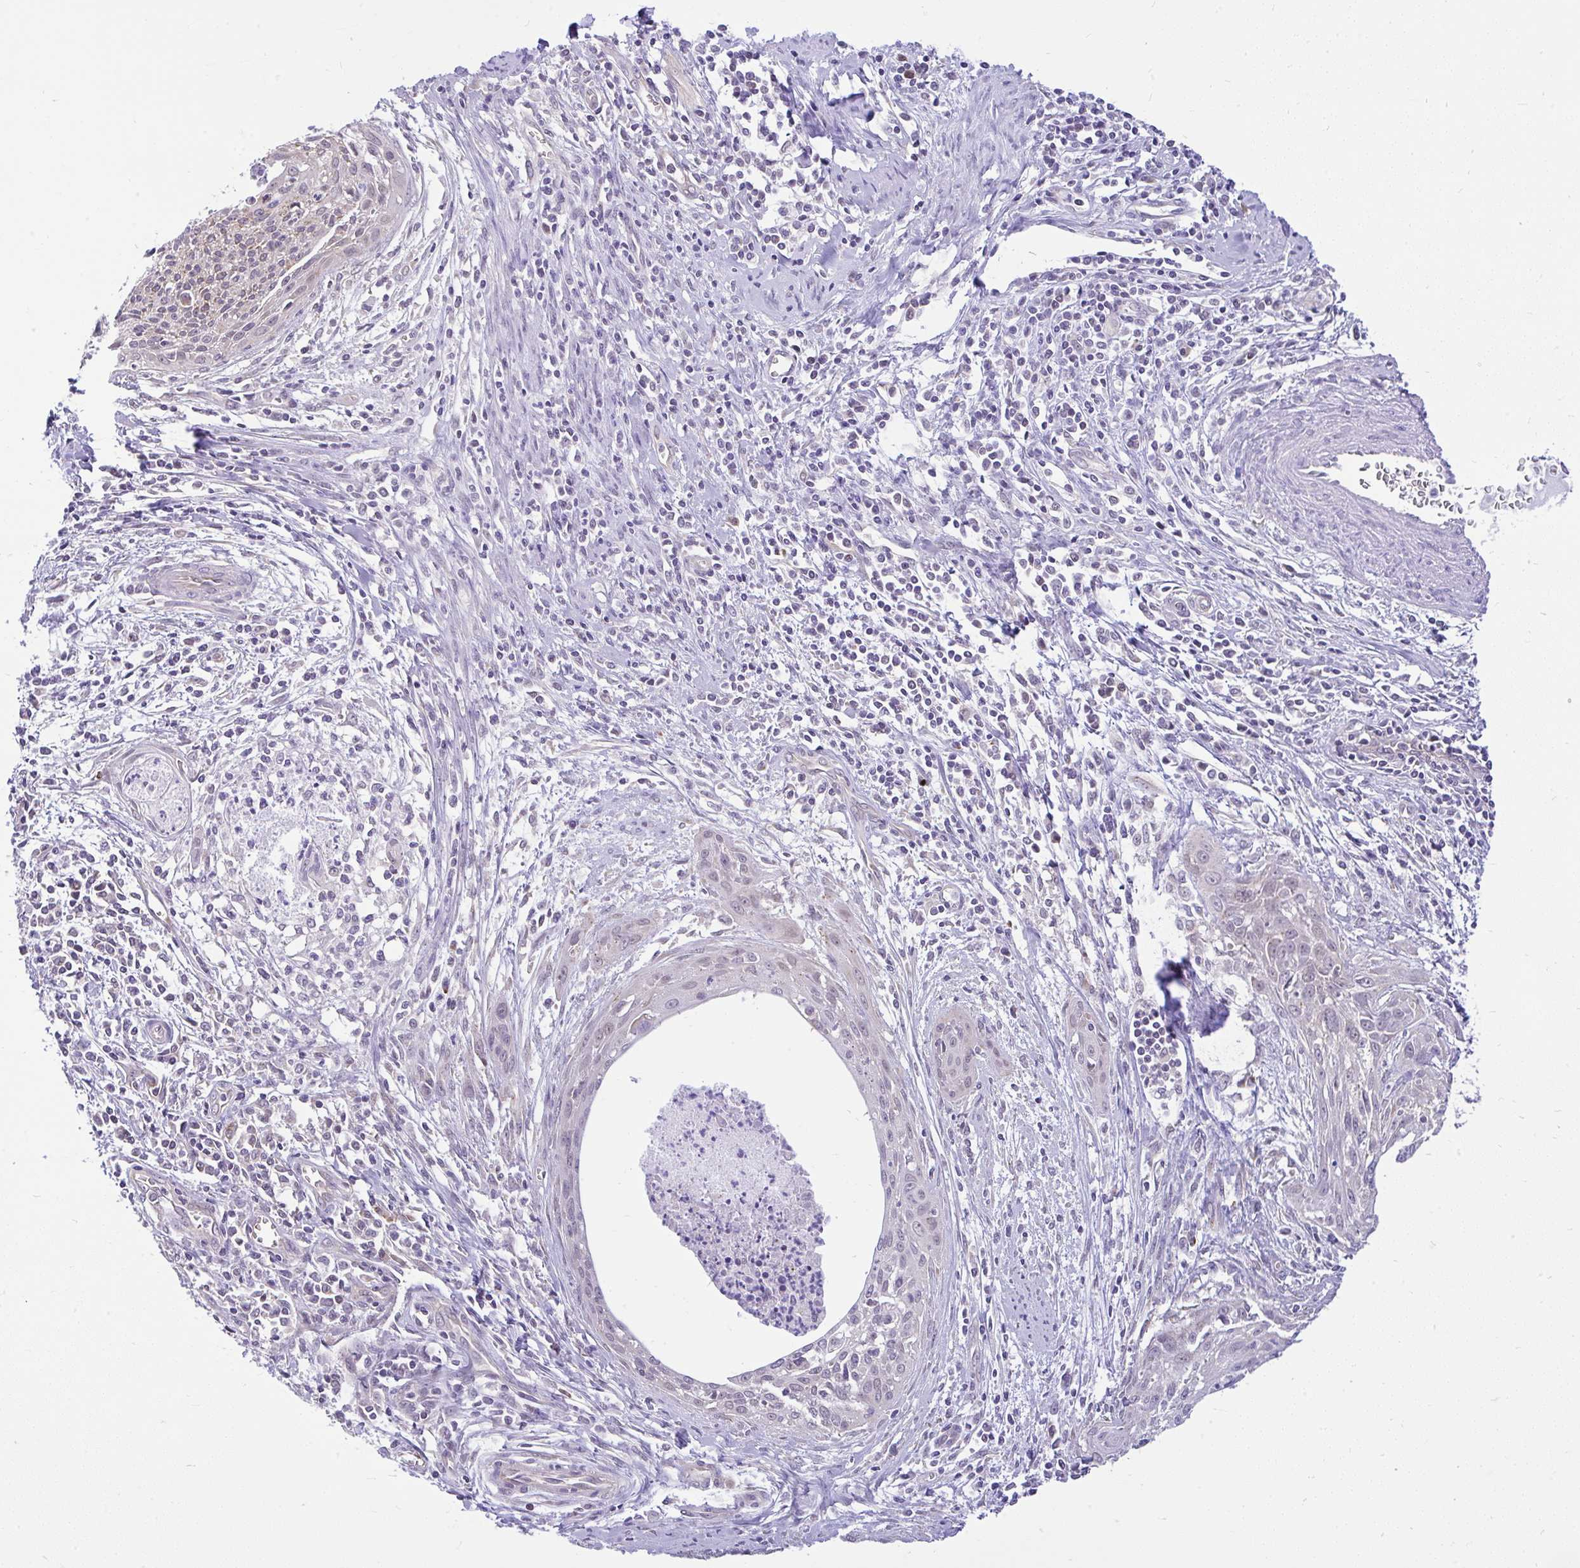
{"staining": {"intensity": "negative", "quantity": "none", "location": "none"}, "tissue": "cervical cancer", "cell_type": "Tumor cells", "image_type": "cancer", "snomed": [{"axis": "morphology", "description": "Squamous cell carcinoma, NOS"}, {"axis": "topography", "description": "Cervix"}], "caption": "An immunohistochemistry histopathology image of cervical cancer is shown. There is no staining in tumor cells of cervical cancer.", "gene": "PYCR2", "patient": {"sex": "female", "age": 55}}